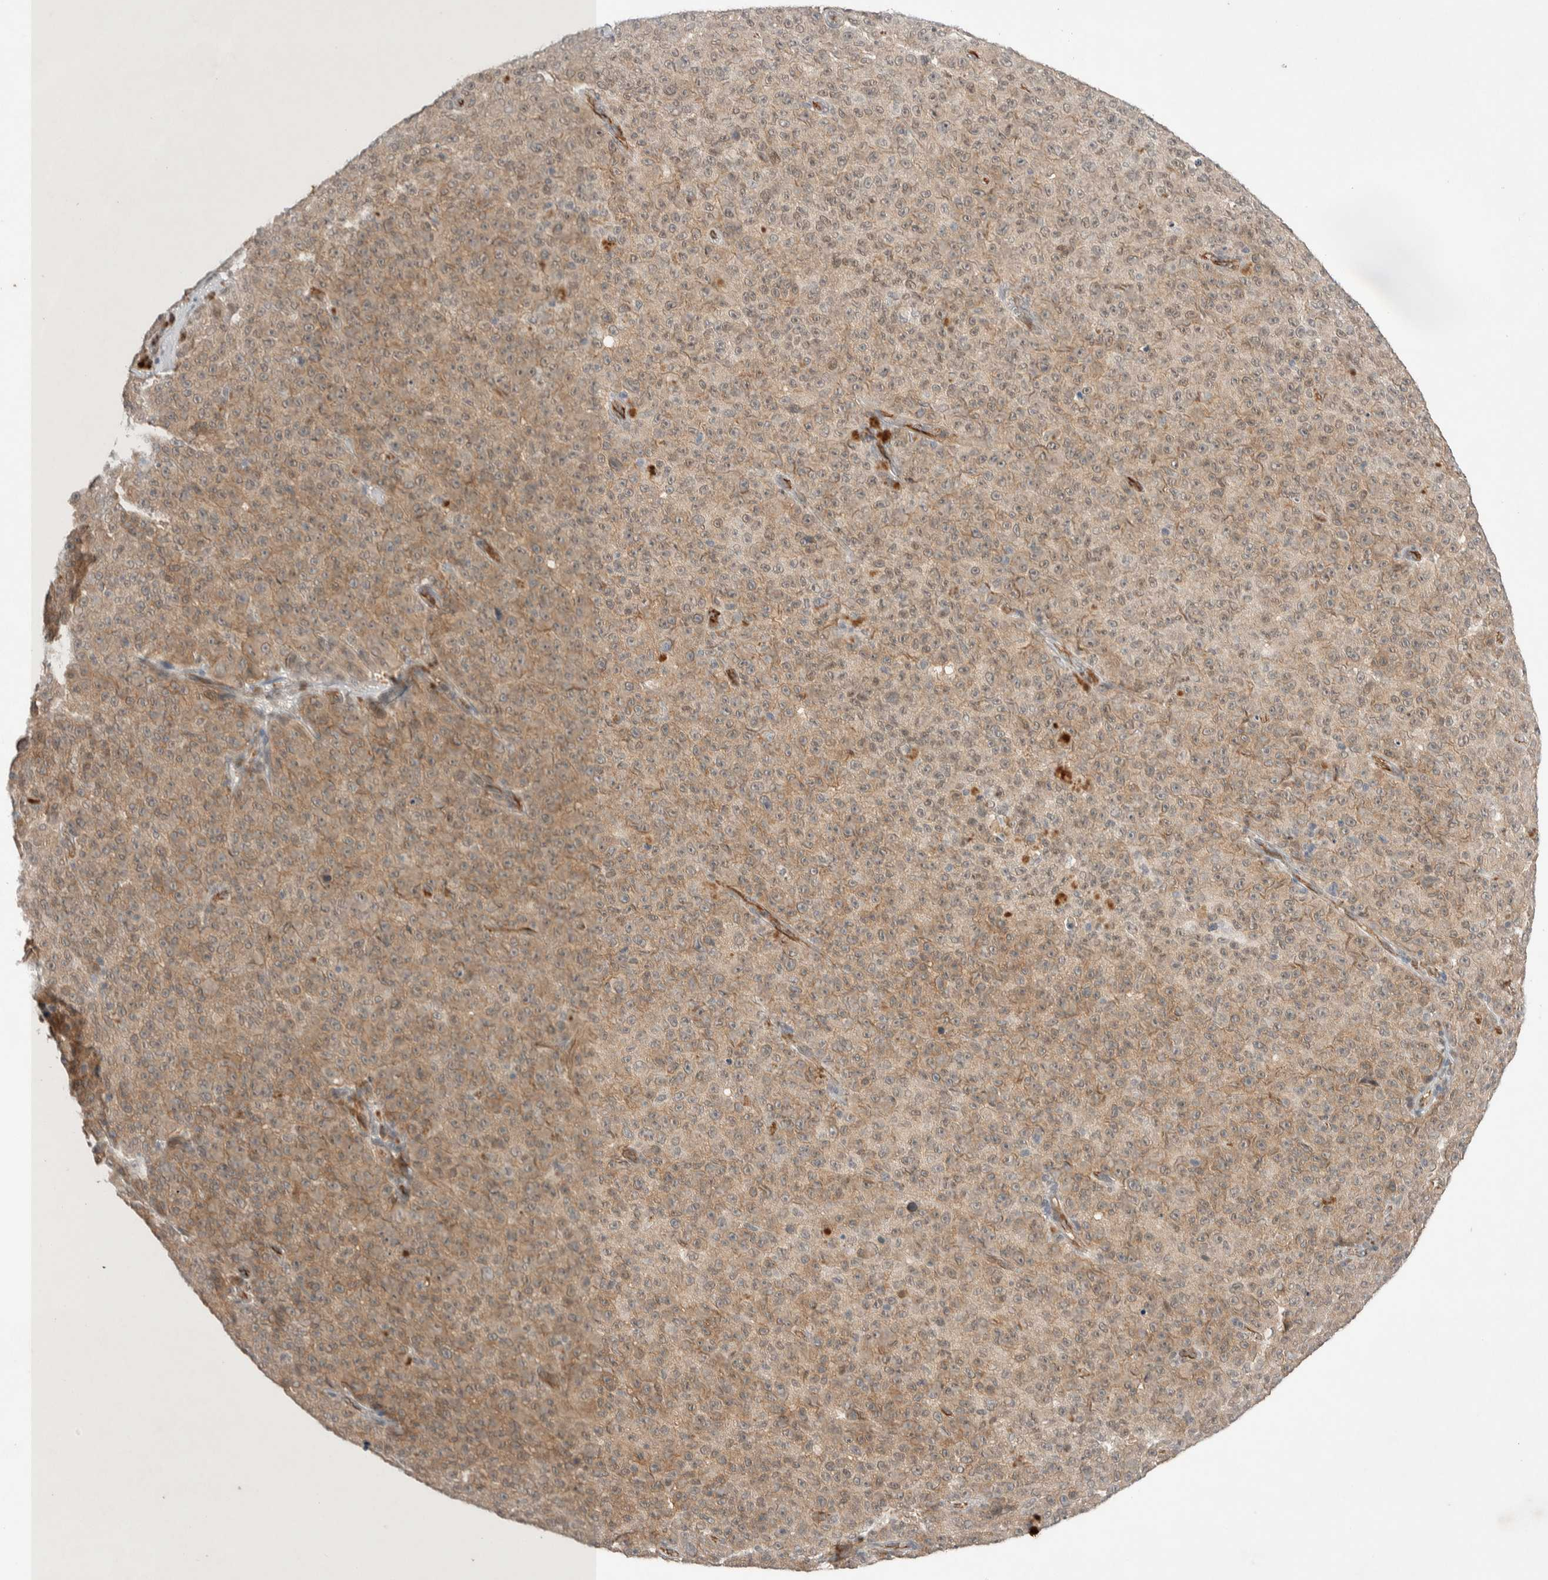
{"staining": {"intensity": "weak", "quantity": ">75%", "location": "cytoplasmic/membranous,nuclear"}, "tissue": "melanoma", "cell_type": "Tumor cells", "image_type": "cancer", "snomed": [{"axis": "morphology", "description": "Malignant melanoma, NOS"}, {"axis": "topography", "description": "Skin"}], "caption": "Weak cytoplasmic/membranous and nuclear positivity for a protein is appreciated in approximately >75% of tumor cells of malignant melanoma using immunohistochemistry (IHC).", "gene": "ZNF704", "patient": {"sex": "female", "age": 82}}